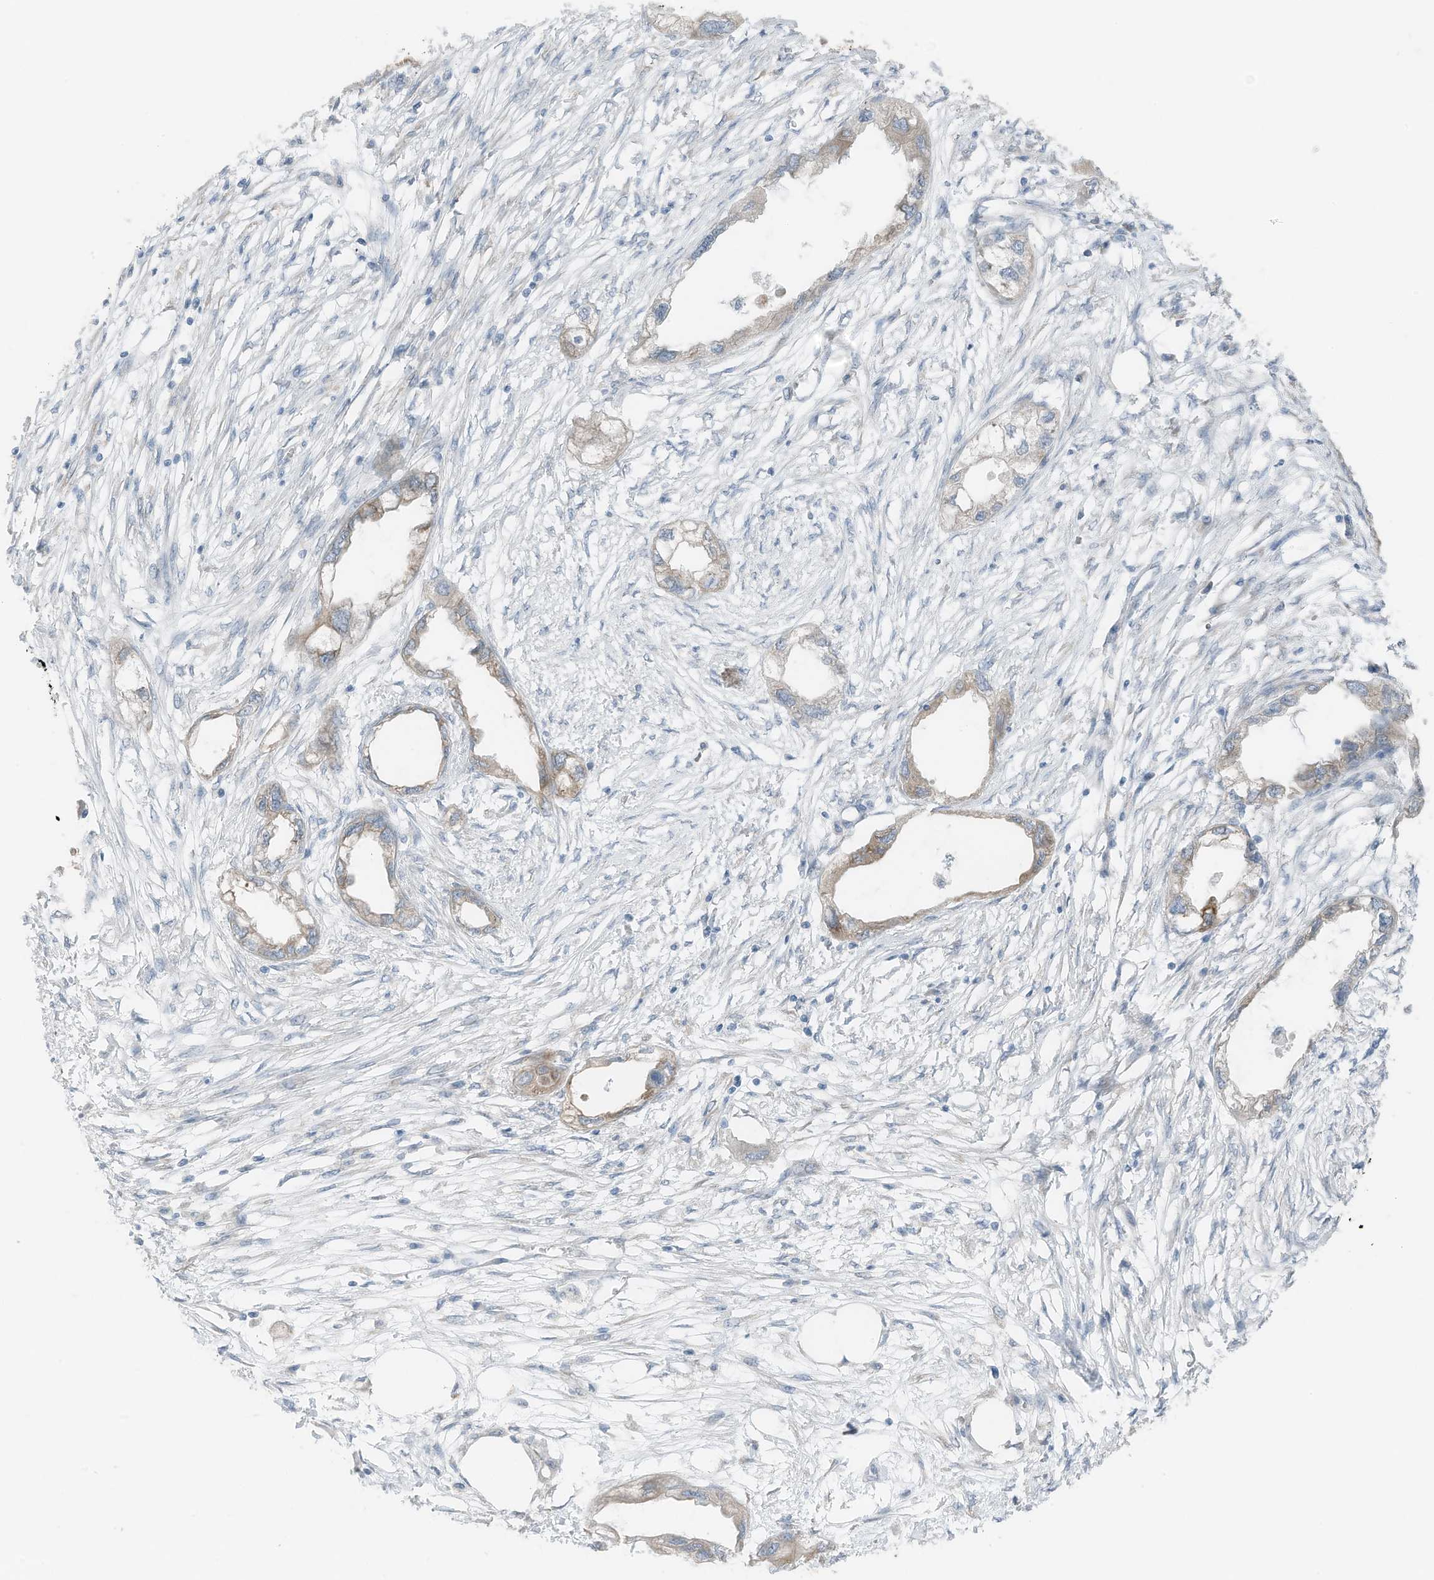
{"staining": {"intensity": "weak", "quantity": "<25%", "location": "cytoplasmic/membranous"}, "tissue": "endometrial cancer", "cell_type": "Tumor cells", "image_type": "cancer", "snomed": [{"axis": "morphology", "description": "Adenocarcinoma, NOS"}, {"axis": "morphology", "description": "Adenocarcinoma, metastatic, NOS"}, {"axis": "topography", "description": "Adipose tissue"}, {"axis": "topography", "description": "Endometrium"}], "caption": "Protein analysis of endometrial cancer (adenocarcinoma) exhibits no significant positivity in tumor cells.", "gene": "ARHGEF33", "patient": {"sex": "female", "age": 67}}